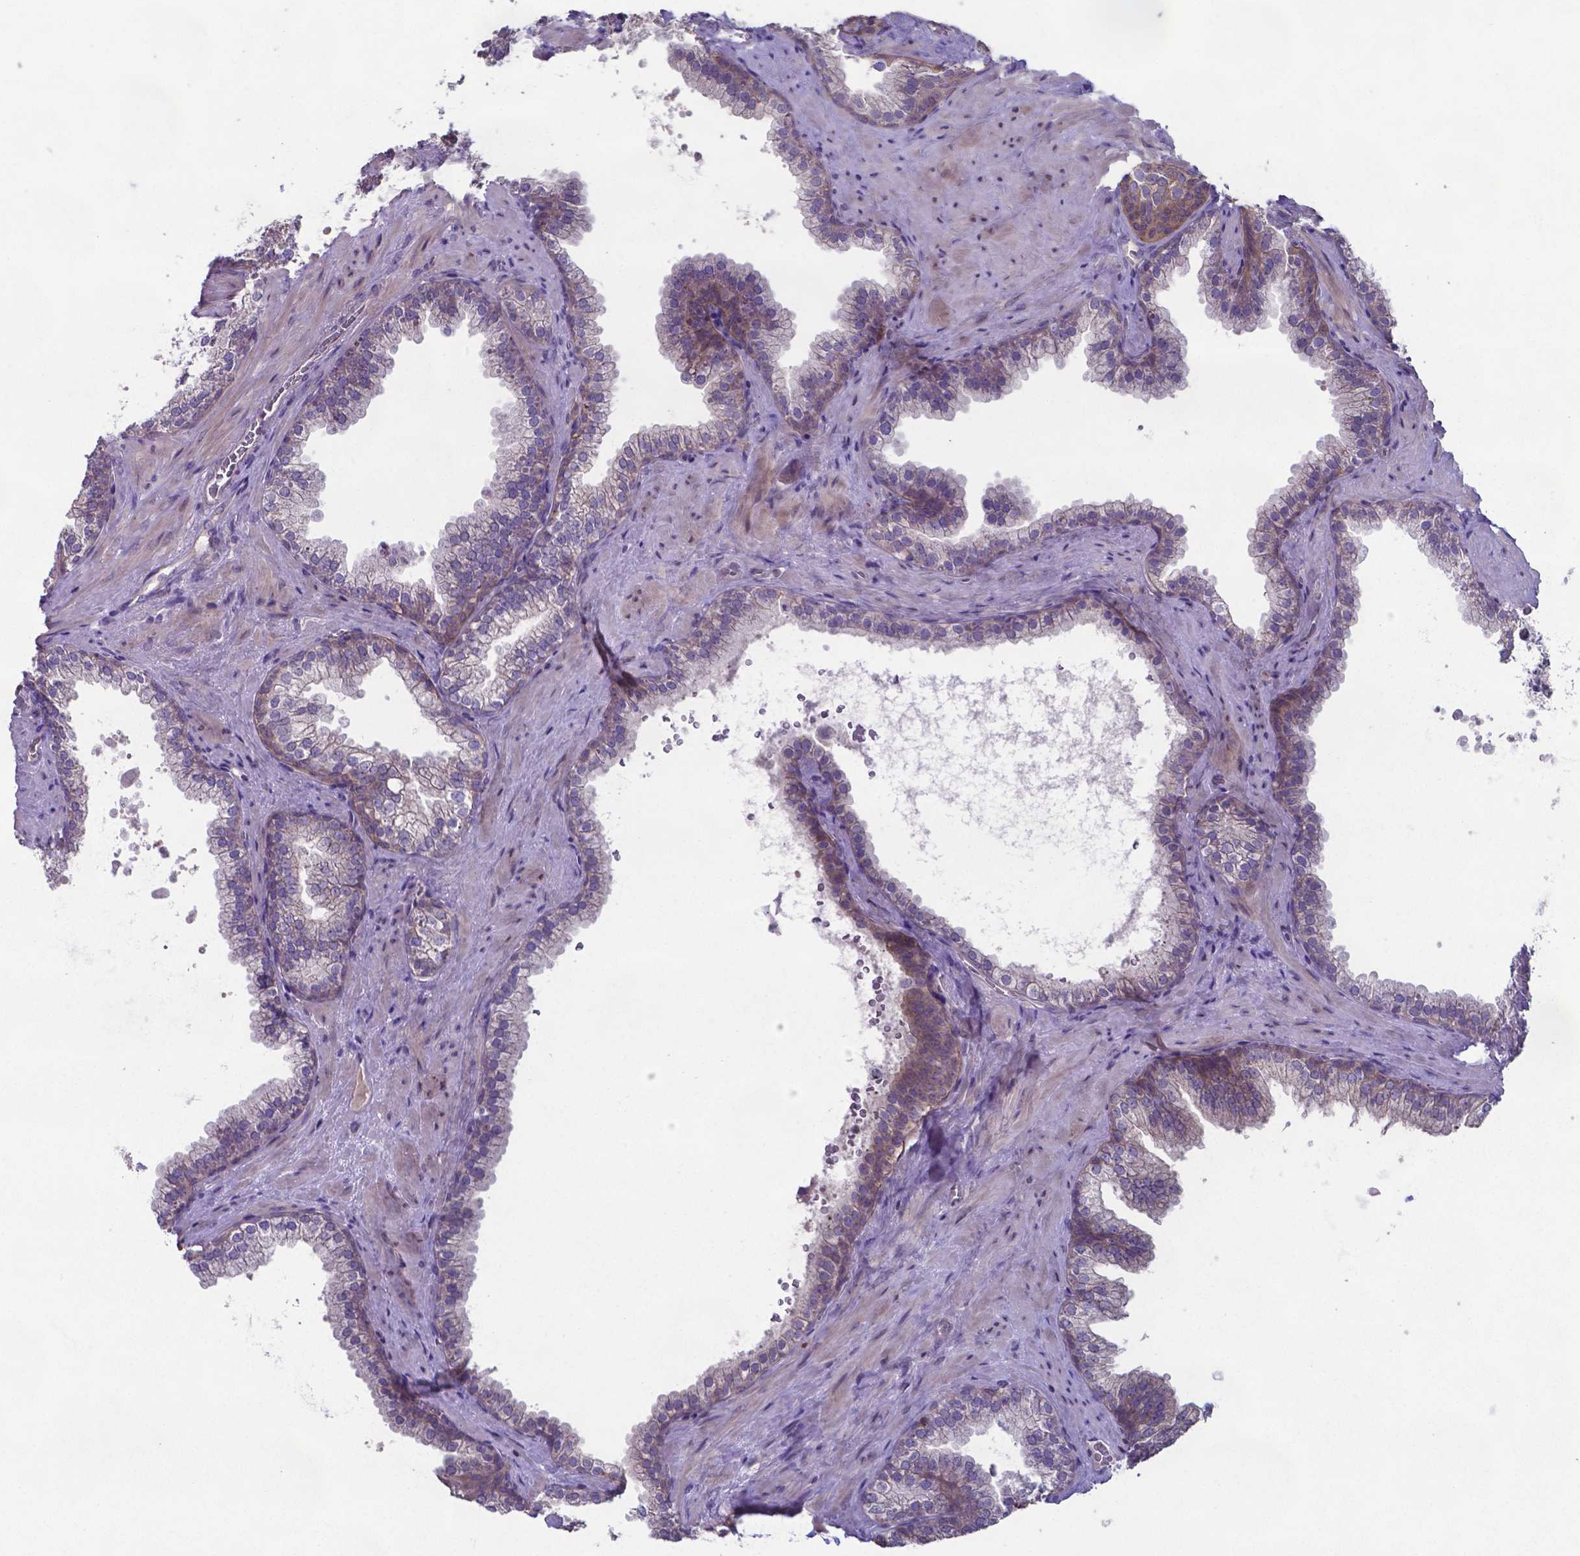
{"staining": {"intensity": "weak", "quantity": "<25%", "location": "cytoplasmic/membranous"}, "tissue": "prostate", "cell_type": "Glandular cells", "image_type": "normal", "snomed": [{"axis": "morphology", "description": "Normal tissue, NOS"}, {"axis": "topography", "description": "Prostate"}], "caption": "IHC of benign prostate exhibits no positivity in glandular cells.", "gene": "TYRO3", "patient": {"sex": "male", "age": 79}}